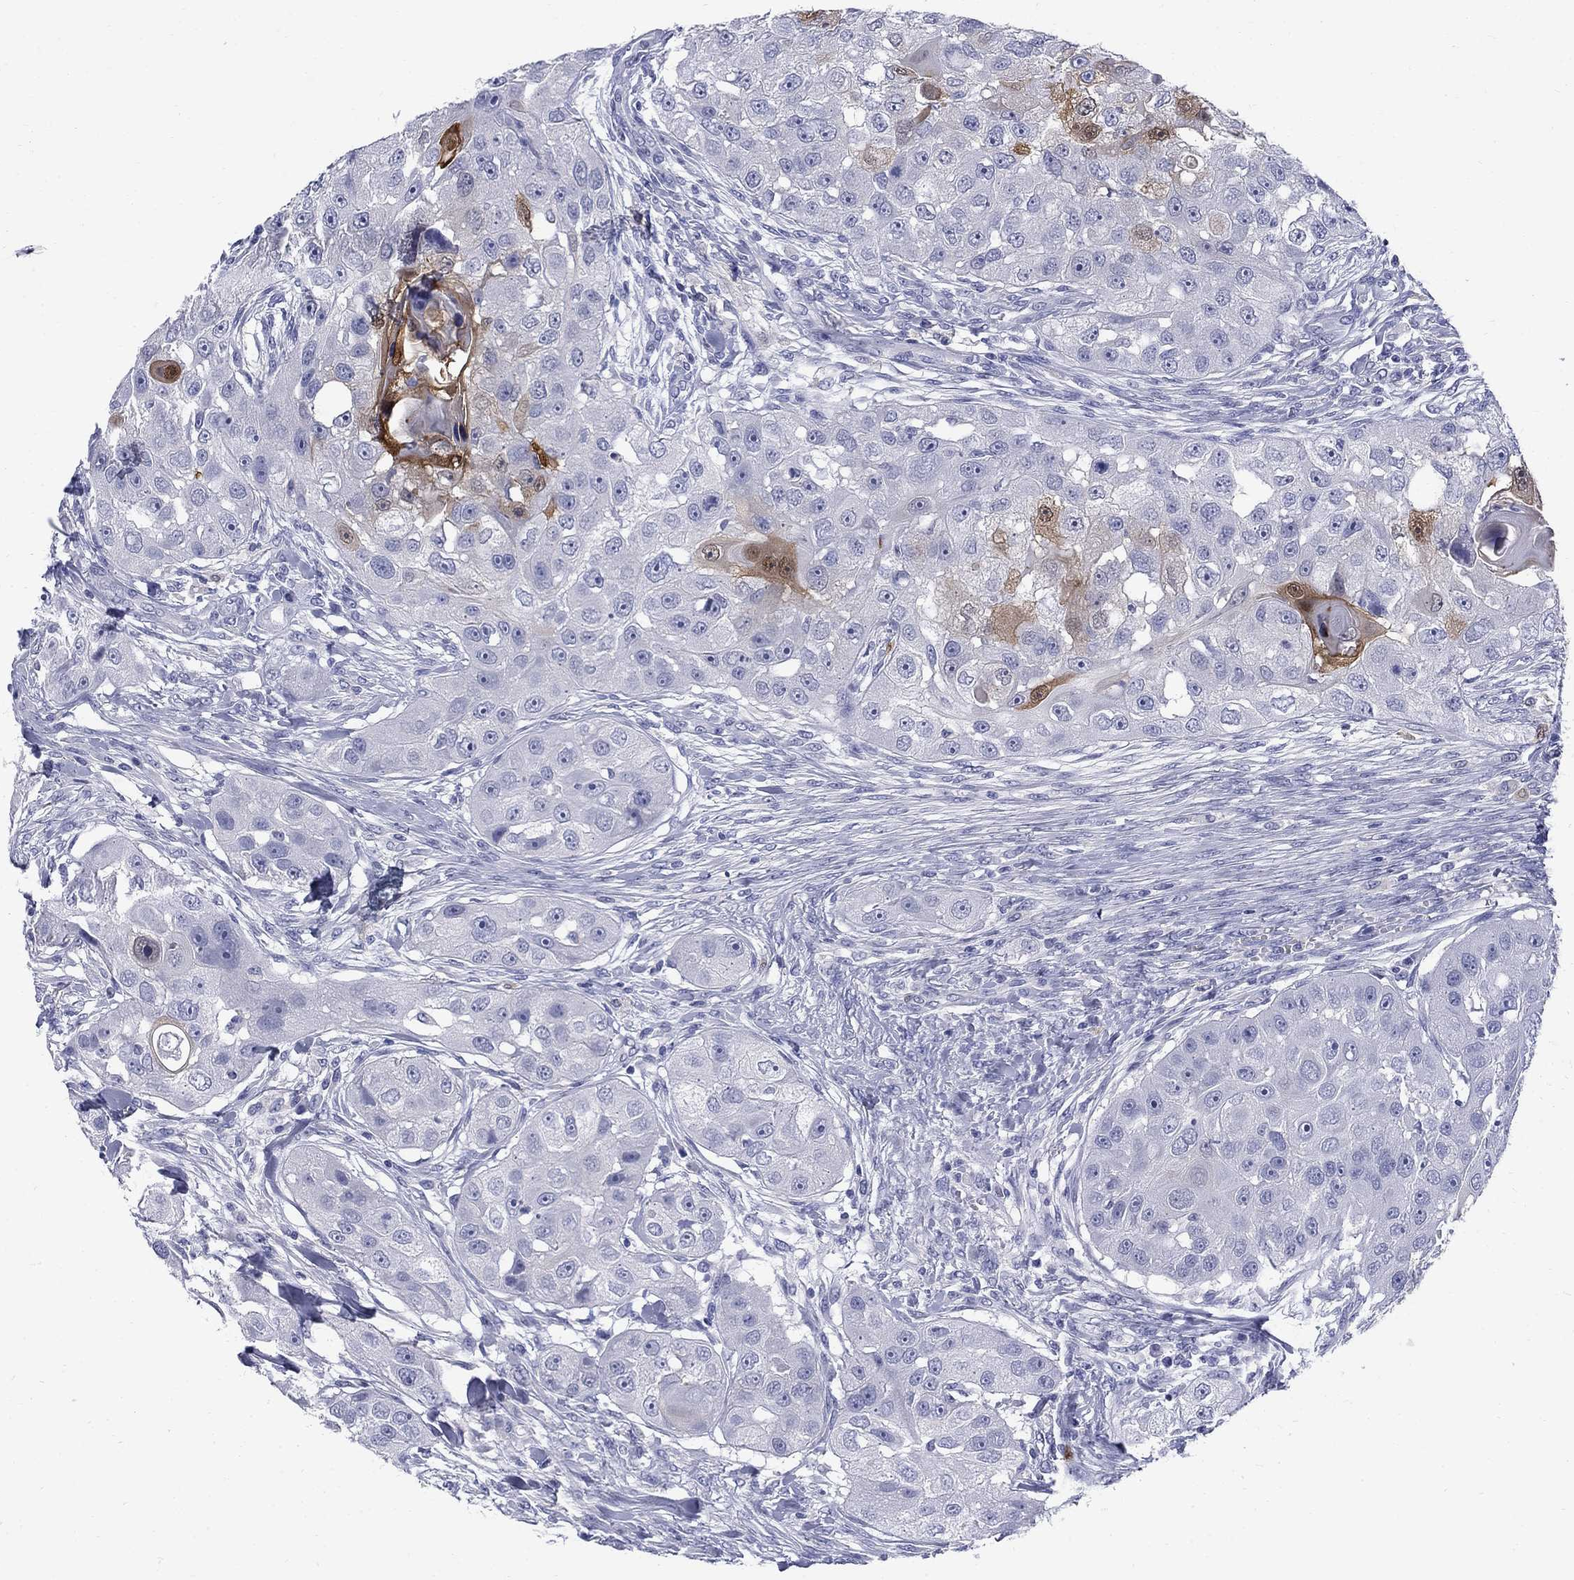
{"staining": {"intensity": "strong", "quantity": "<25%", "location": "cytoplasmic/membranous"}, "tissue": "head and neck cancer", "cell_type": "Tumor cells", "image_type": "cancer", "snomed": [{"axis": "morphology", "description": "Squamous cell carcinoma, NOS"}, {"axis": "topography", "description": "Head-Neck"}], "caption": "Immunohistochemistry (IHC) photomicrograph of human head and neck squamous cell carcinoma stained for a protein (brown), which exhibits medium levels of strong cytoplasmic/membranous staining in approximately <25% of tumor cells.", "gene": "SERPINB2", "patient": {"sex": "male", "age": 51}}